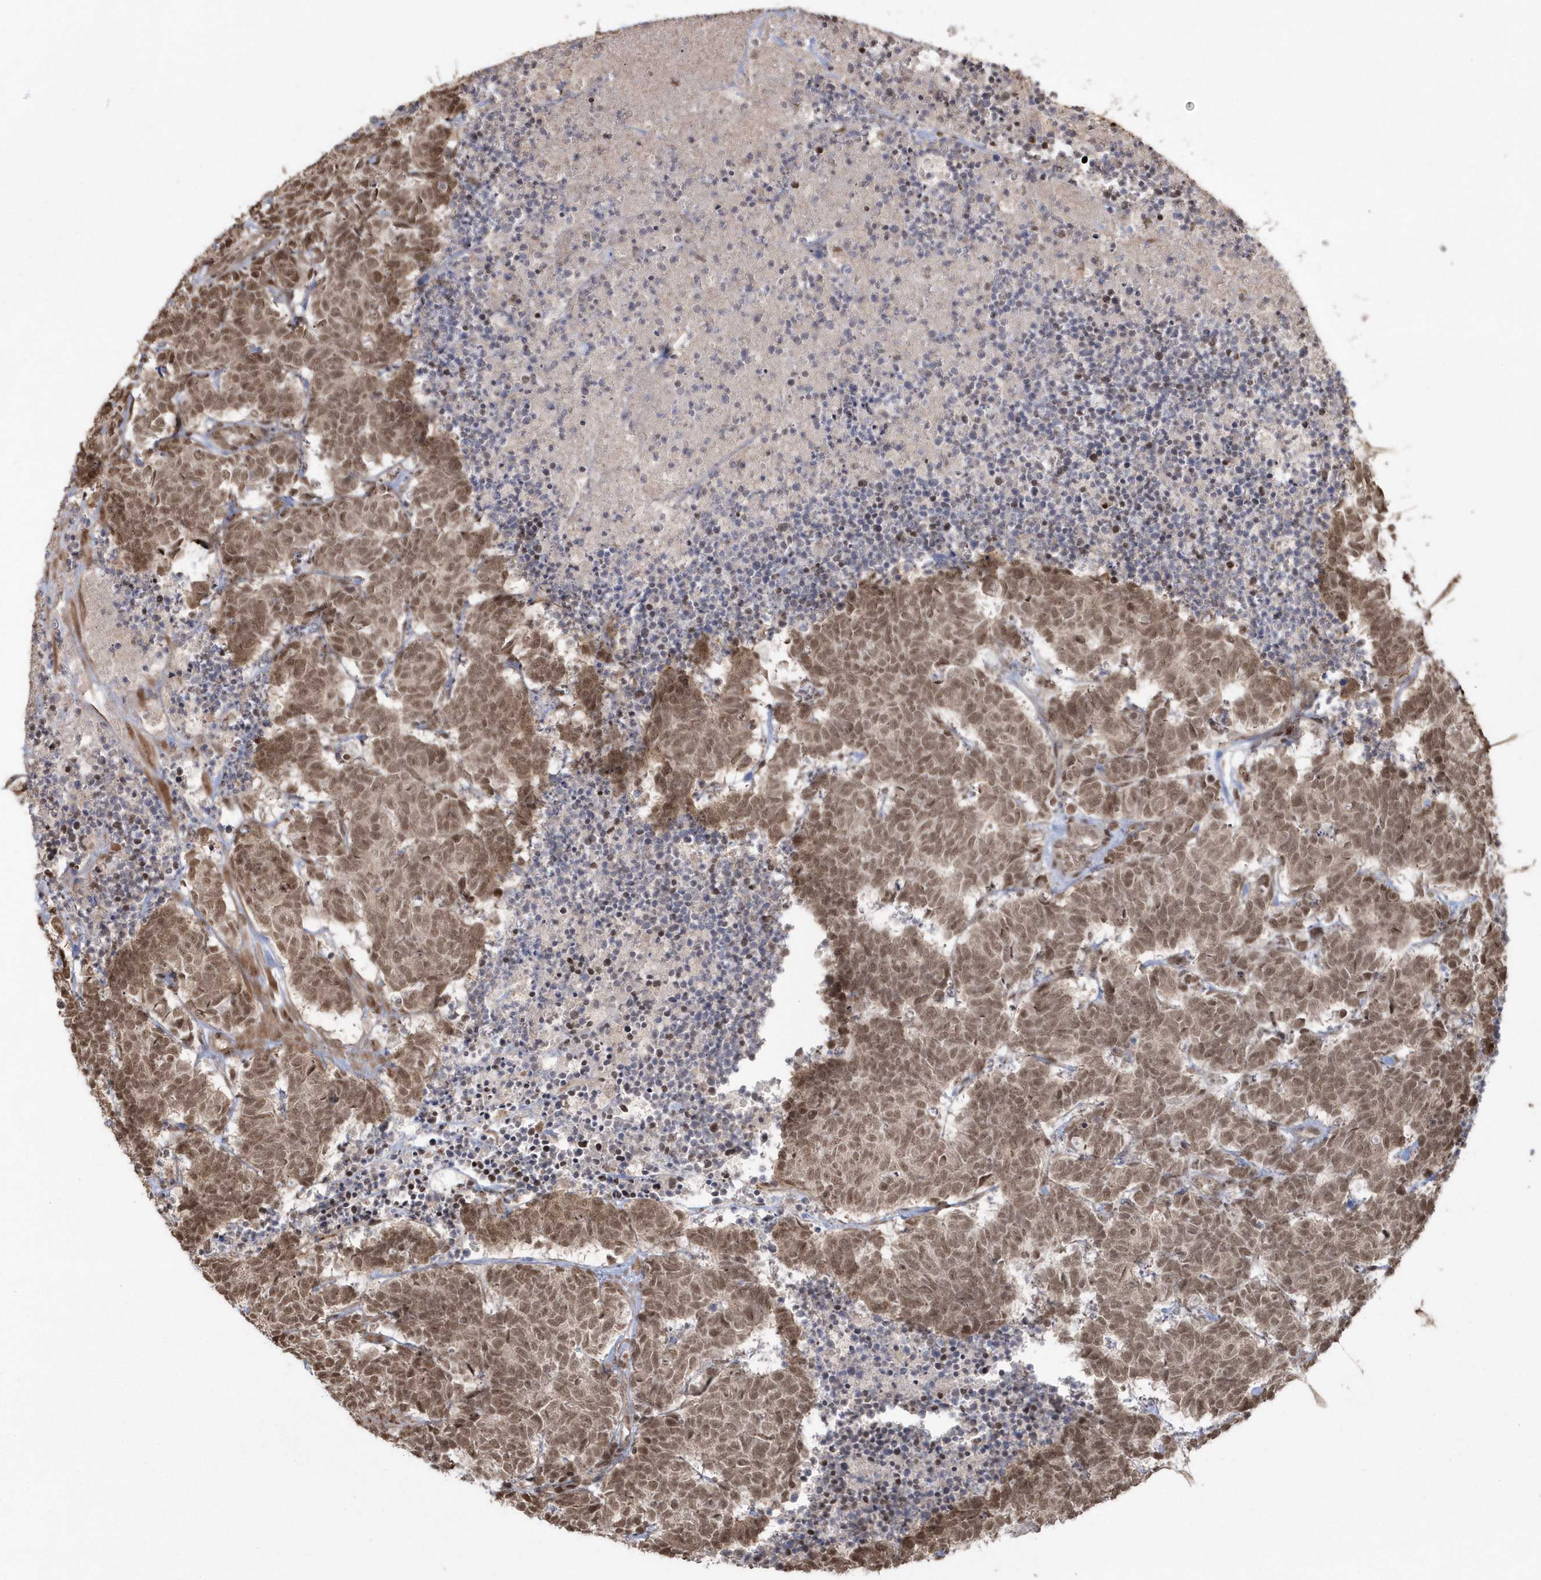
{"staining": {"intensity": "moderate", "quantity": ">75%", "location": "cytoplasmic/membranous,nuclear"}, "tissue": "carcinoid", "cell_type": "Tumor cells", "image_type": "cancer", "snomed": [{"axis": "morphology", "description": "Carcinoma, NOS"}, {"axis": "morphology", "description": "Carcinoid, malignant, NOS"}, {"axis": "topography", "description": "Urinary bladder"}], "caption": "An IHC micrograph of tumor tissue is shown. Protein staining in brown shows moderate cytoplasmic/membranous and nuclear positivity in carcinoid (malignant) within tumor cells.", "gene": "EPB41L4A", "patient": {"sex": "male", "age": 57}}